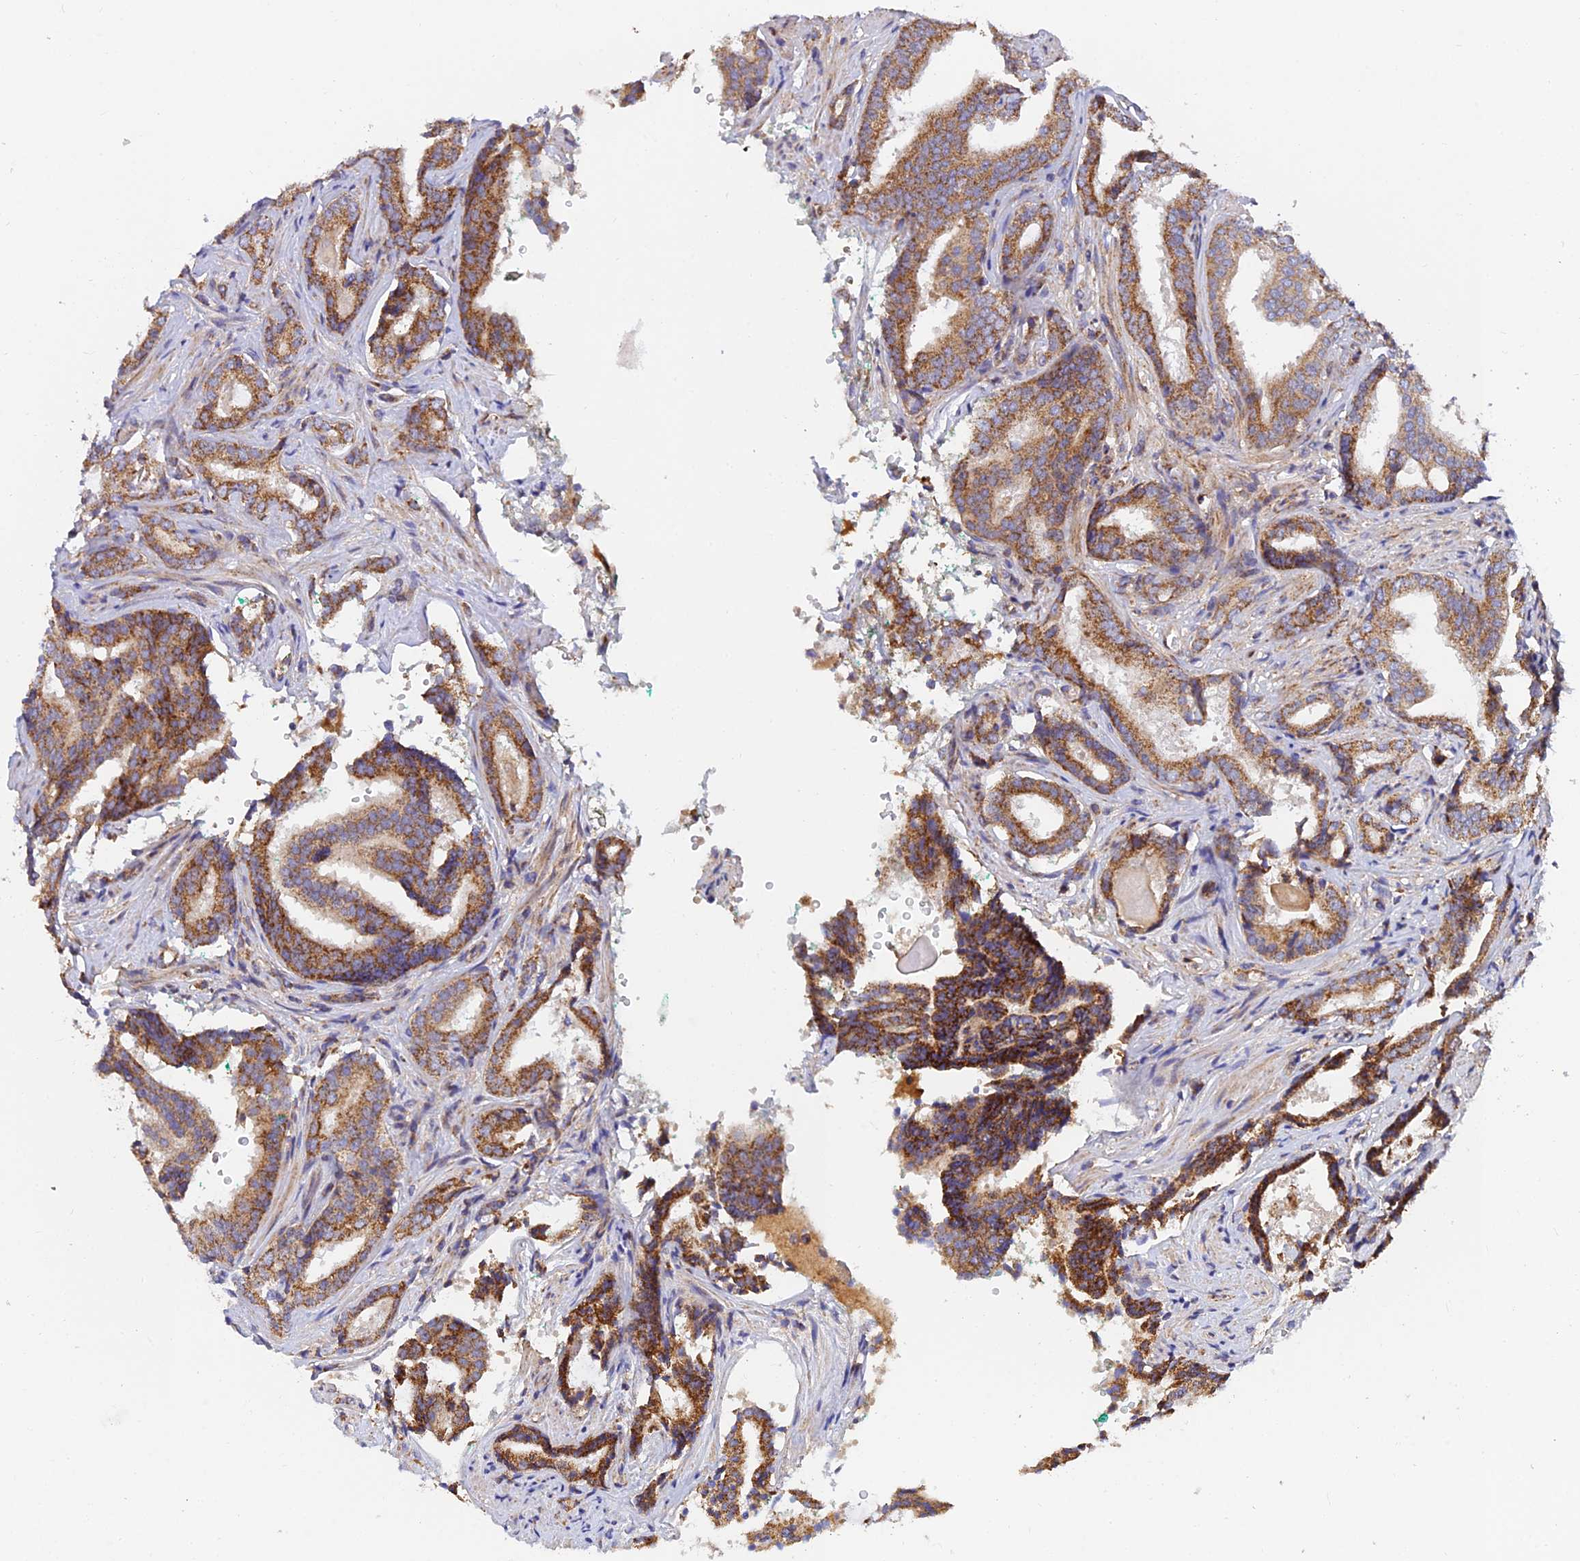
{"staining": {"intensity": "moderate", "quantity": ">75%", "location": "cytoplasmic/membranous"}, "tissue": "prostate cancer", "cell_type": "Tumor cells", "image_type": "cancer", "snomed": [{"axis": "morphology", "description": "Adenocarcinoma, High grade"}, {"axis": "topography", "description": "Prostate"}], "caption": "DAB immunohistochemical staining of human prostate cancer (high-grade adenocarcinoma) shows moderate cytoplasmic/membranous protein staining in approximately >75% of tumor cells.", "gene": "PODNL1", "patient": {"sex": "male", "age": 63}}